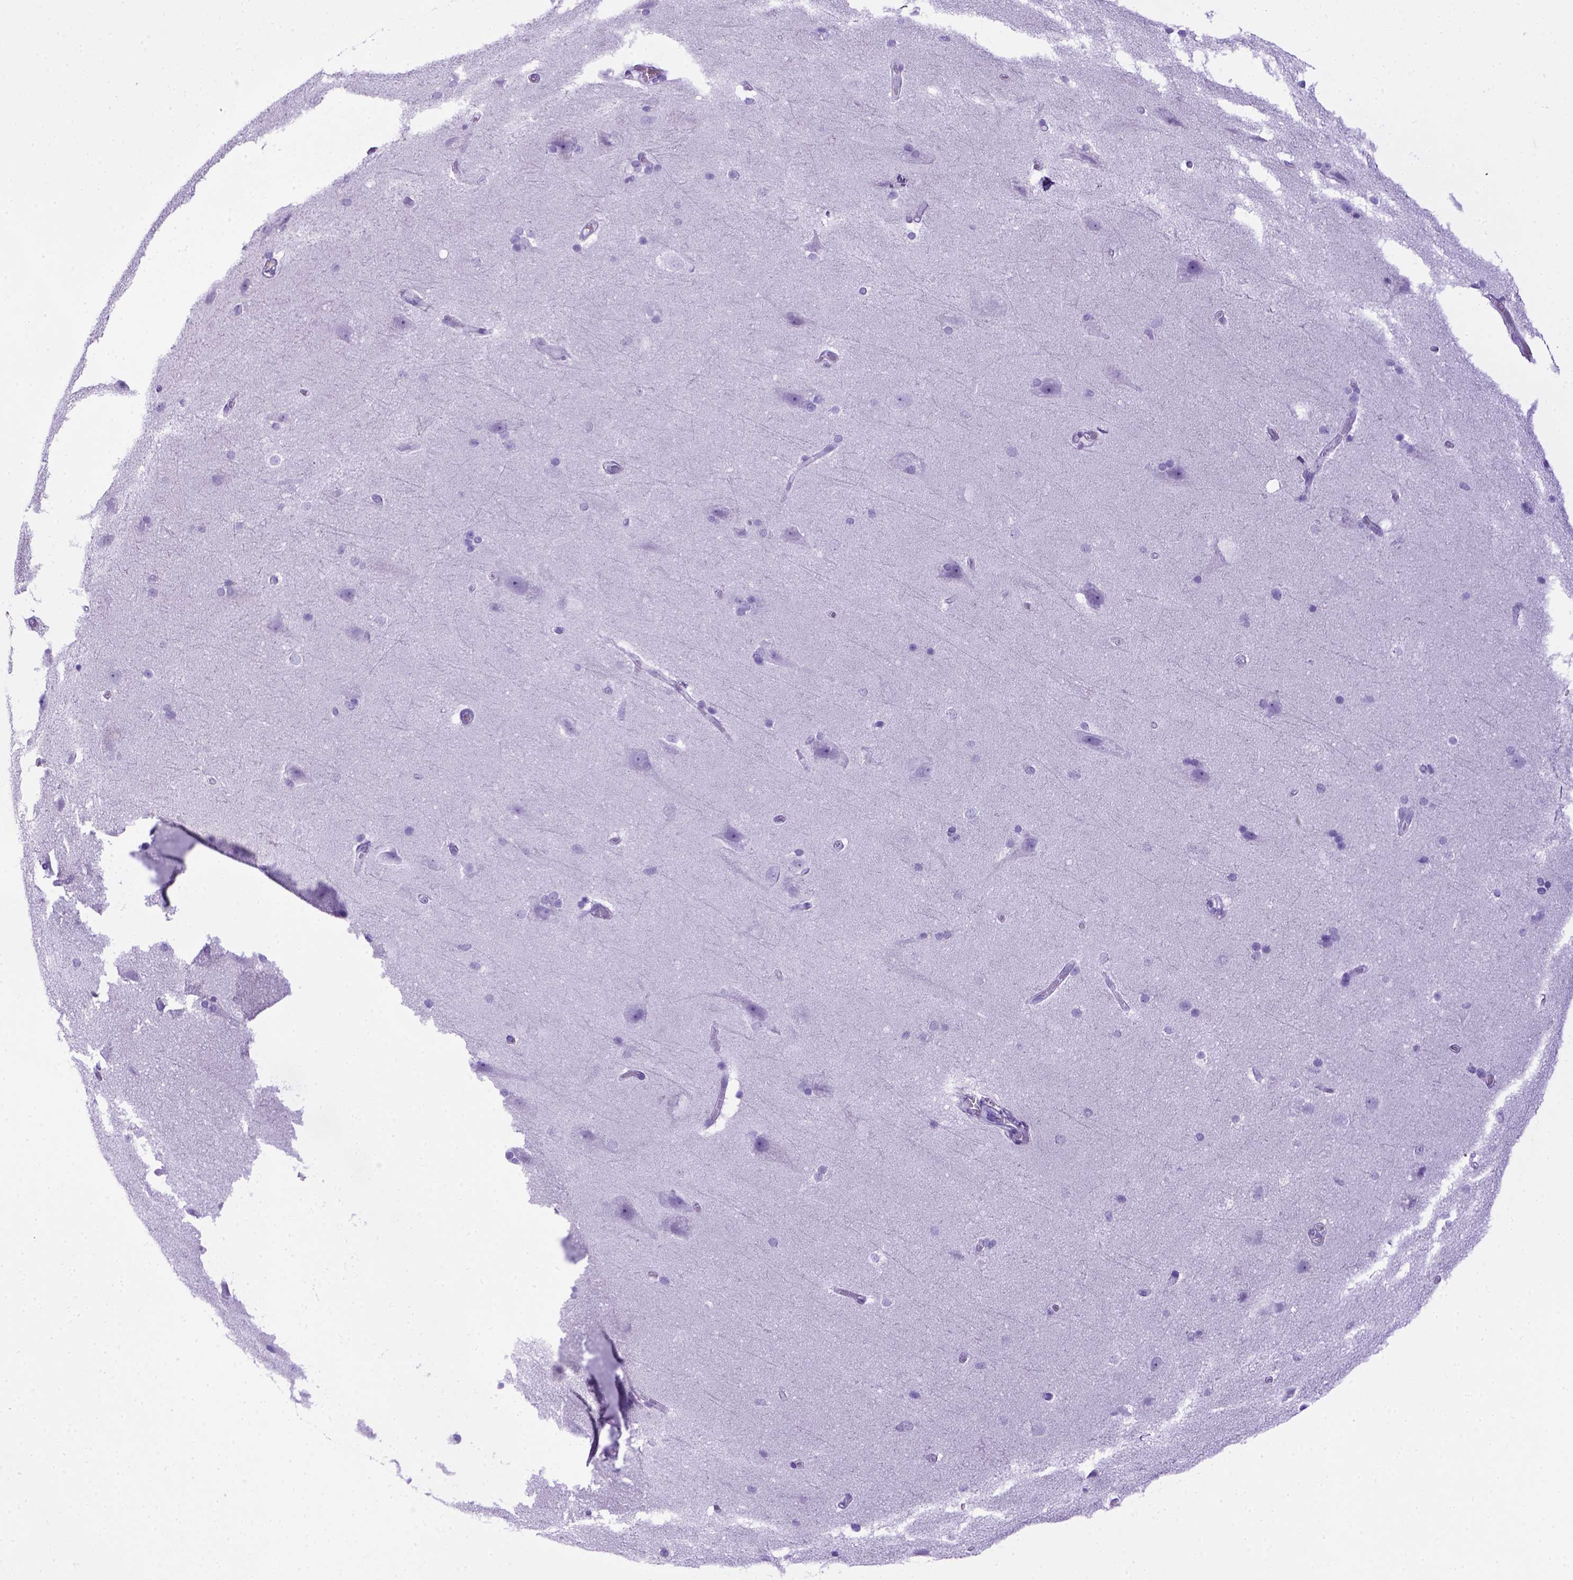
{"staining": {"intensity": "negative", "quantity": "none", "location": "none"}, "tissue": "hippocampus", "cell_type": "Glial cells", "image_type": "normal", "snomed": [{"axis": "morphology", "description": "Normal tissue, NOS"}, {"axis": "topography", "description": "Cerebral cortex"}, {"axis": "topography", "description": "Hippocampus"}], "caption": "Micrograph shows no significant protein positivity in glial cells of normal hippocampus. Brightfield microscopy of IHC stained with DAB (3,3'-diaminobenzidine) (brown) and hematoxylin (blue), captured at high magnification.", "gene": "ITIH4", "patient": {"sex": "female", "age": 19}}